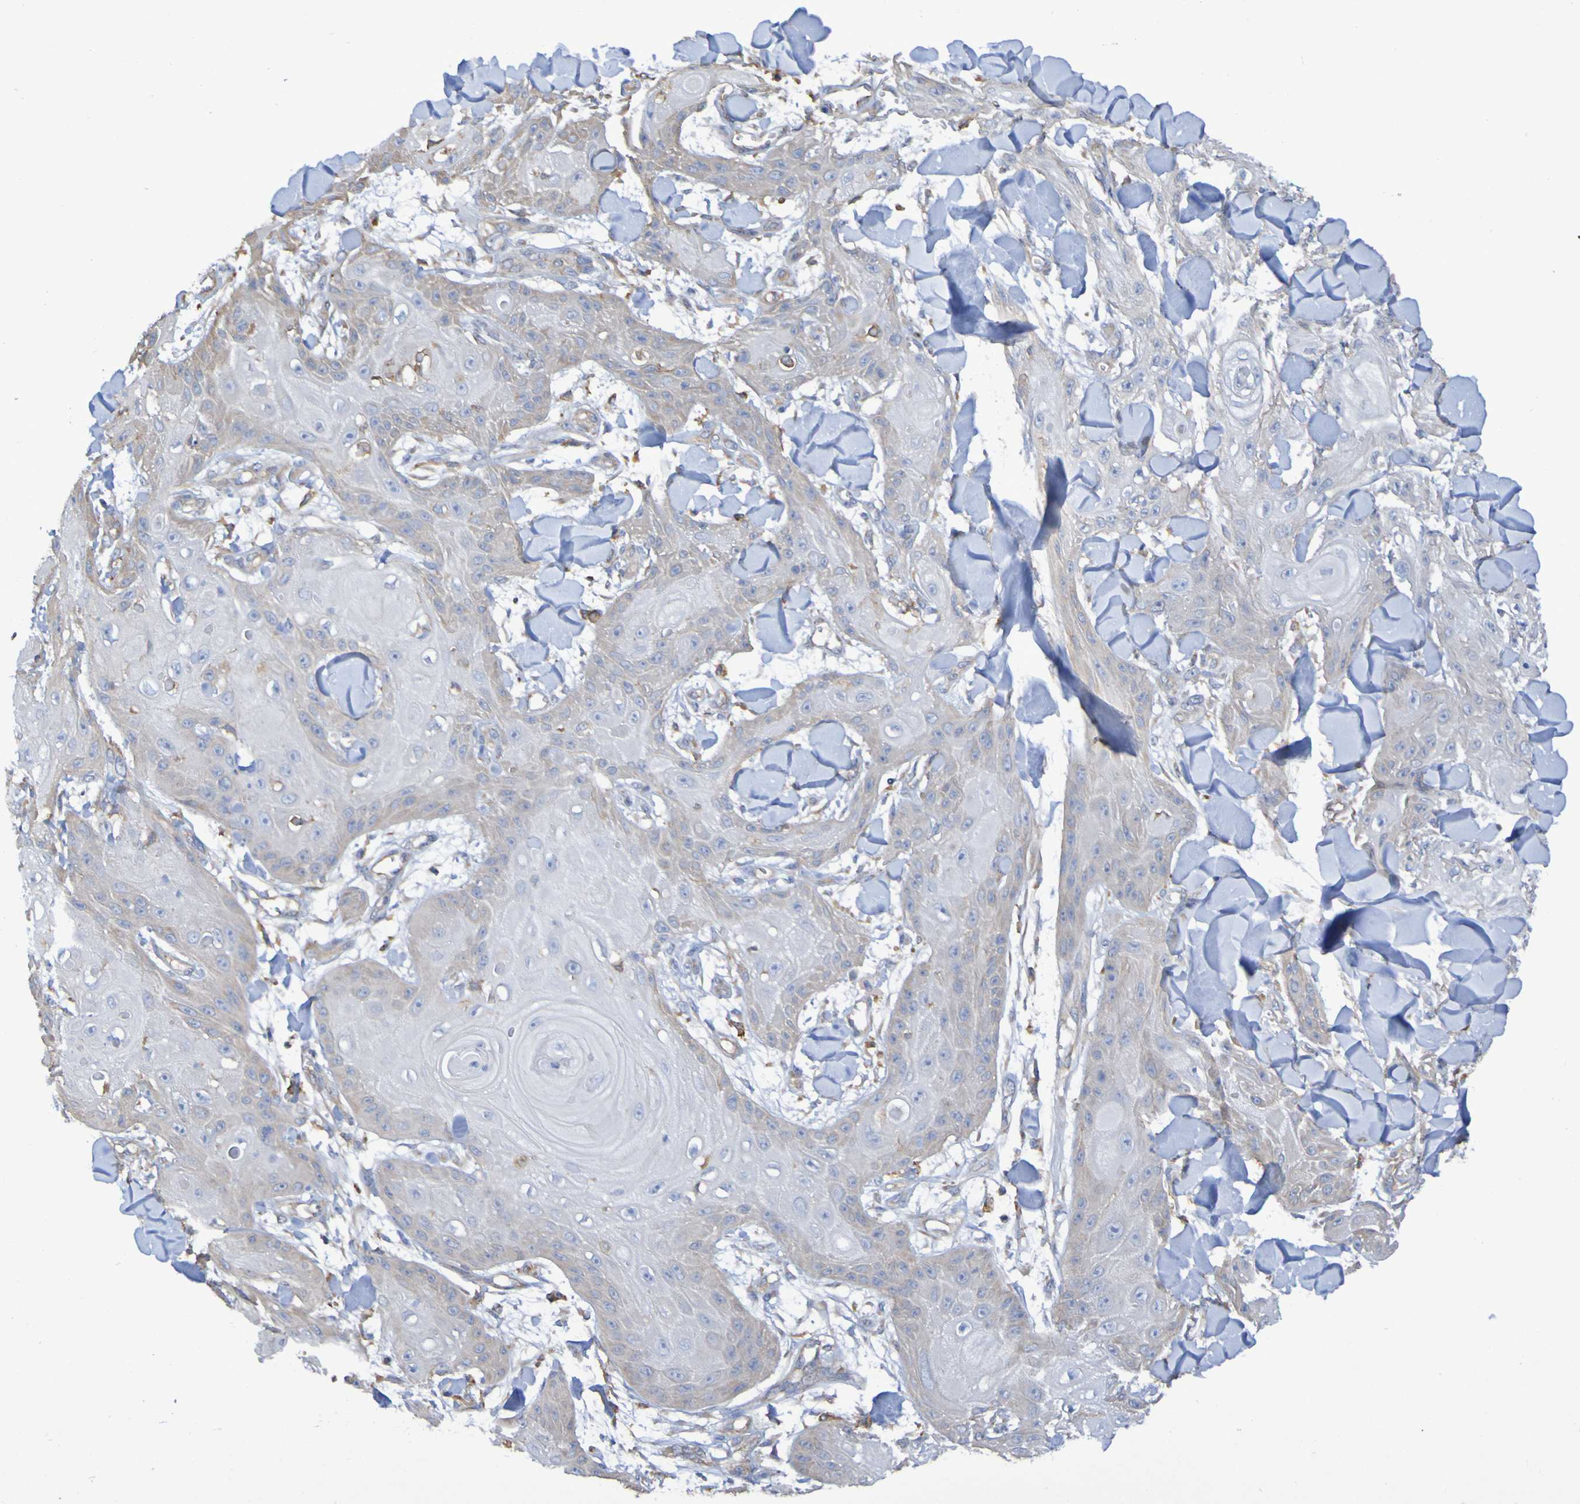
{"staining": {"intensity": "negative", "quantity": "none", "location": "none"}, "tissue": "skin cancer", "cell_type": "Tumor cells", "image_type": "cancer", "snomed": [{"axis": "morphology", "description": "Squamous cell carcinoma, NOS"}, {"axis": "topography", "description": "Skin"}], "caption": "This micrograph is of skin cancer stained with immunohistochemistry (IHC) to label a protein in brown with the nuclei are counter-stained blue. There is no expression in tumor cells. (DAB immunohistochemistry visualized using brightfield microscopy, high magnification).", "gene": "SYNJ1", "patient": {"sex": "male", "age": 74}}